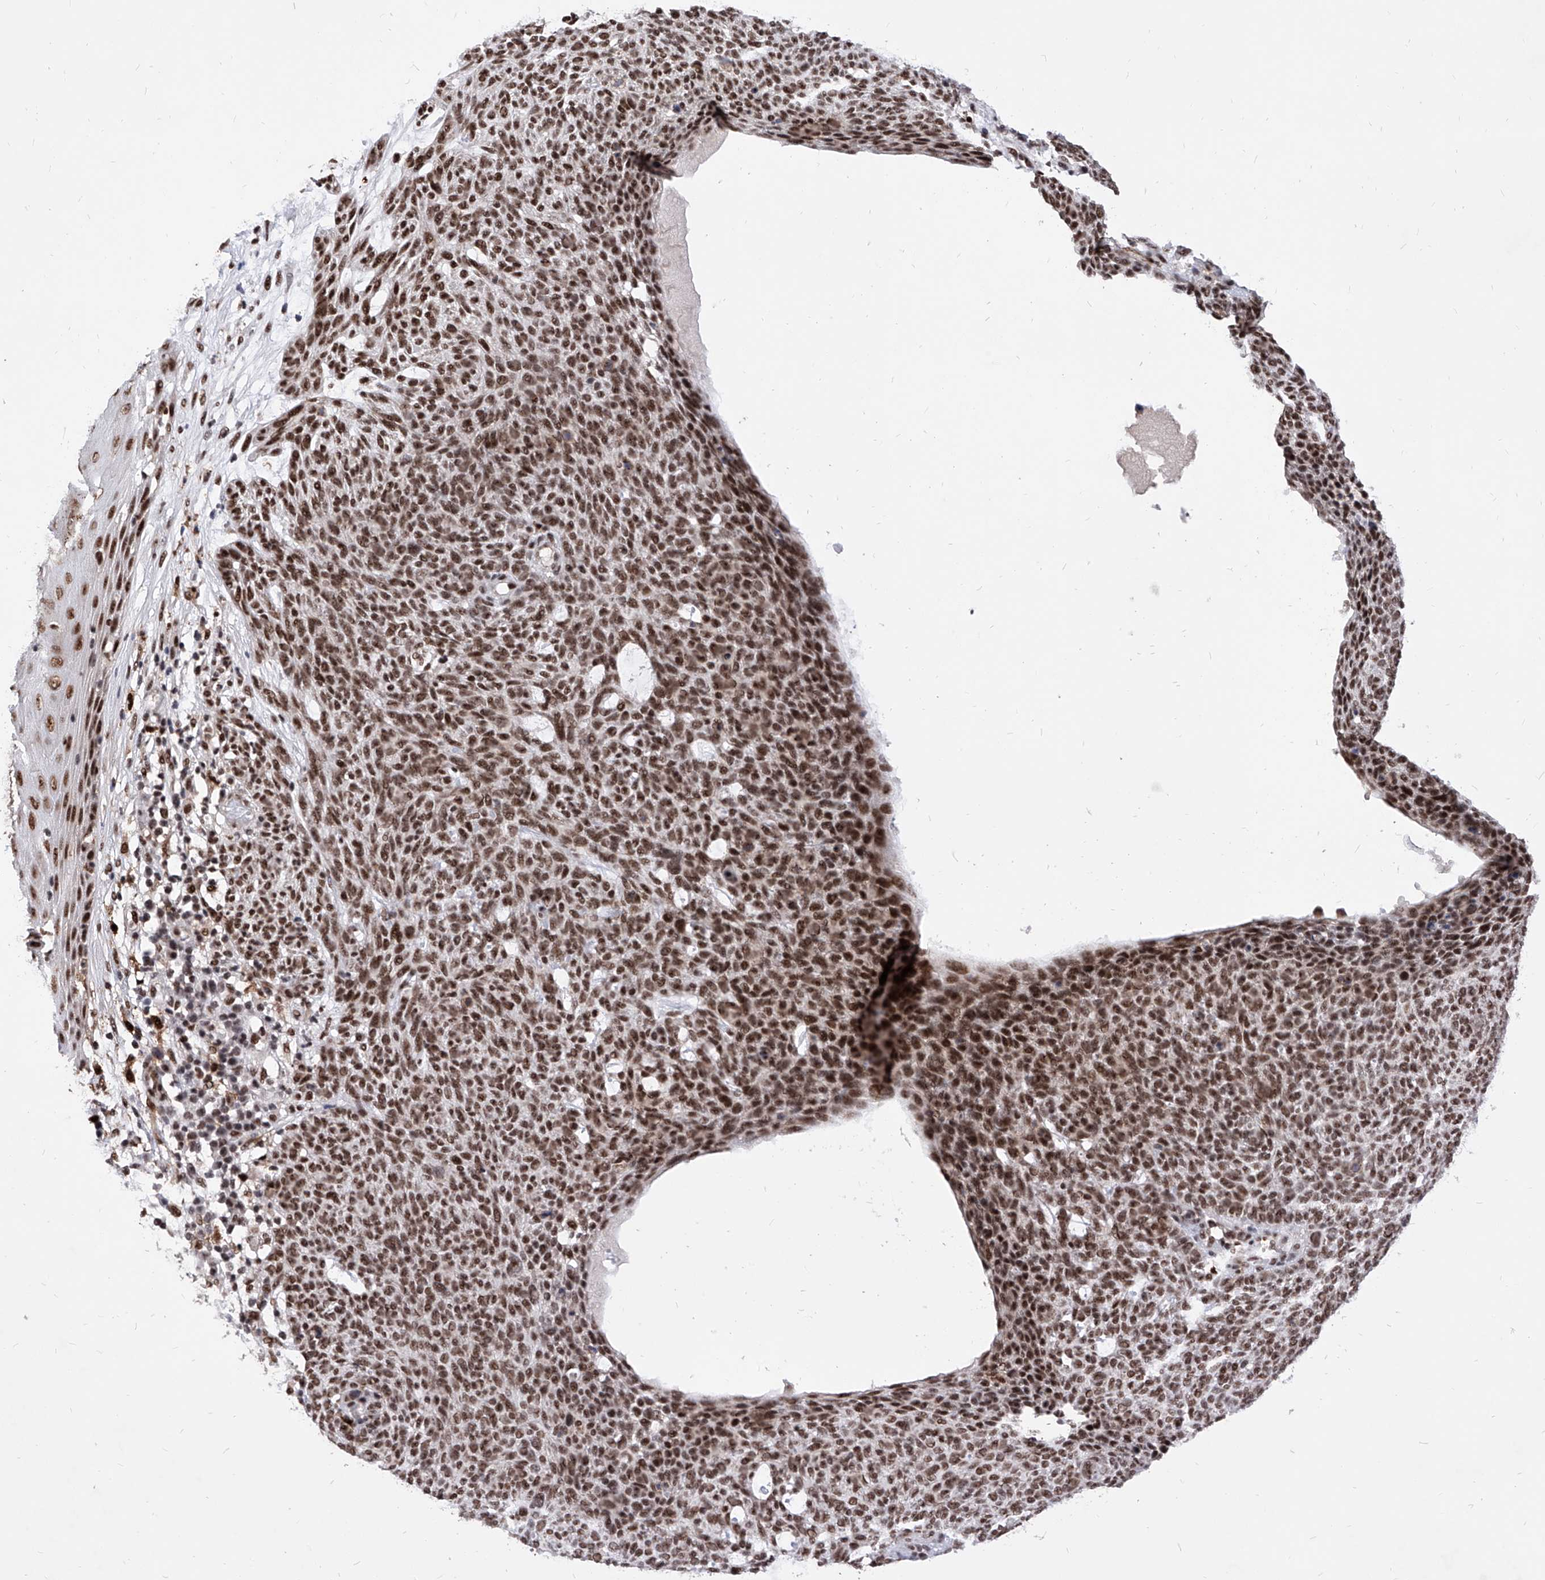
{"staining": {"intensity": "strong", "quantity": ">75%", "location": "nuclear"}, "tissue": "skin cancer", "cell_type": "Tumor cells", "image_type": "cancer", "snomed": [{"axis": "morphology", "description": "Squamous cell carcinoma, NOS"}, {"axis": "topography", "description": "Skin"}], "caption": "Immunohistochemistry (IHC) image of human squamous cell carcinoma (skin) stained for a protein (brown), which reveals high levels of strong nuclear expression in about >75% of tumor cells.", "gene": "PHF5A", "patient": {"sex": "female", "age": 90}}